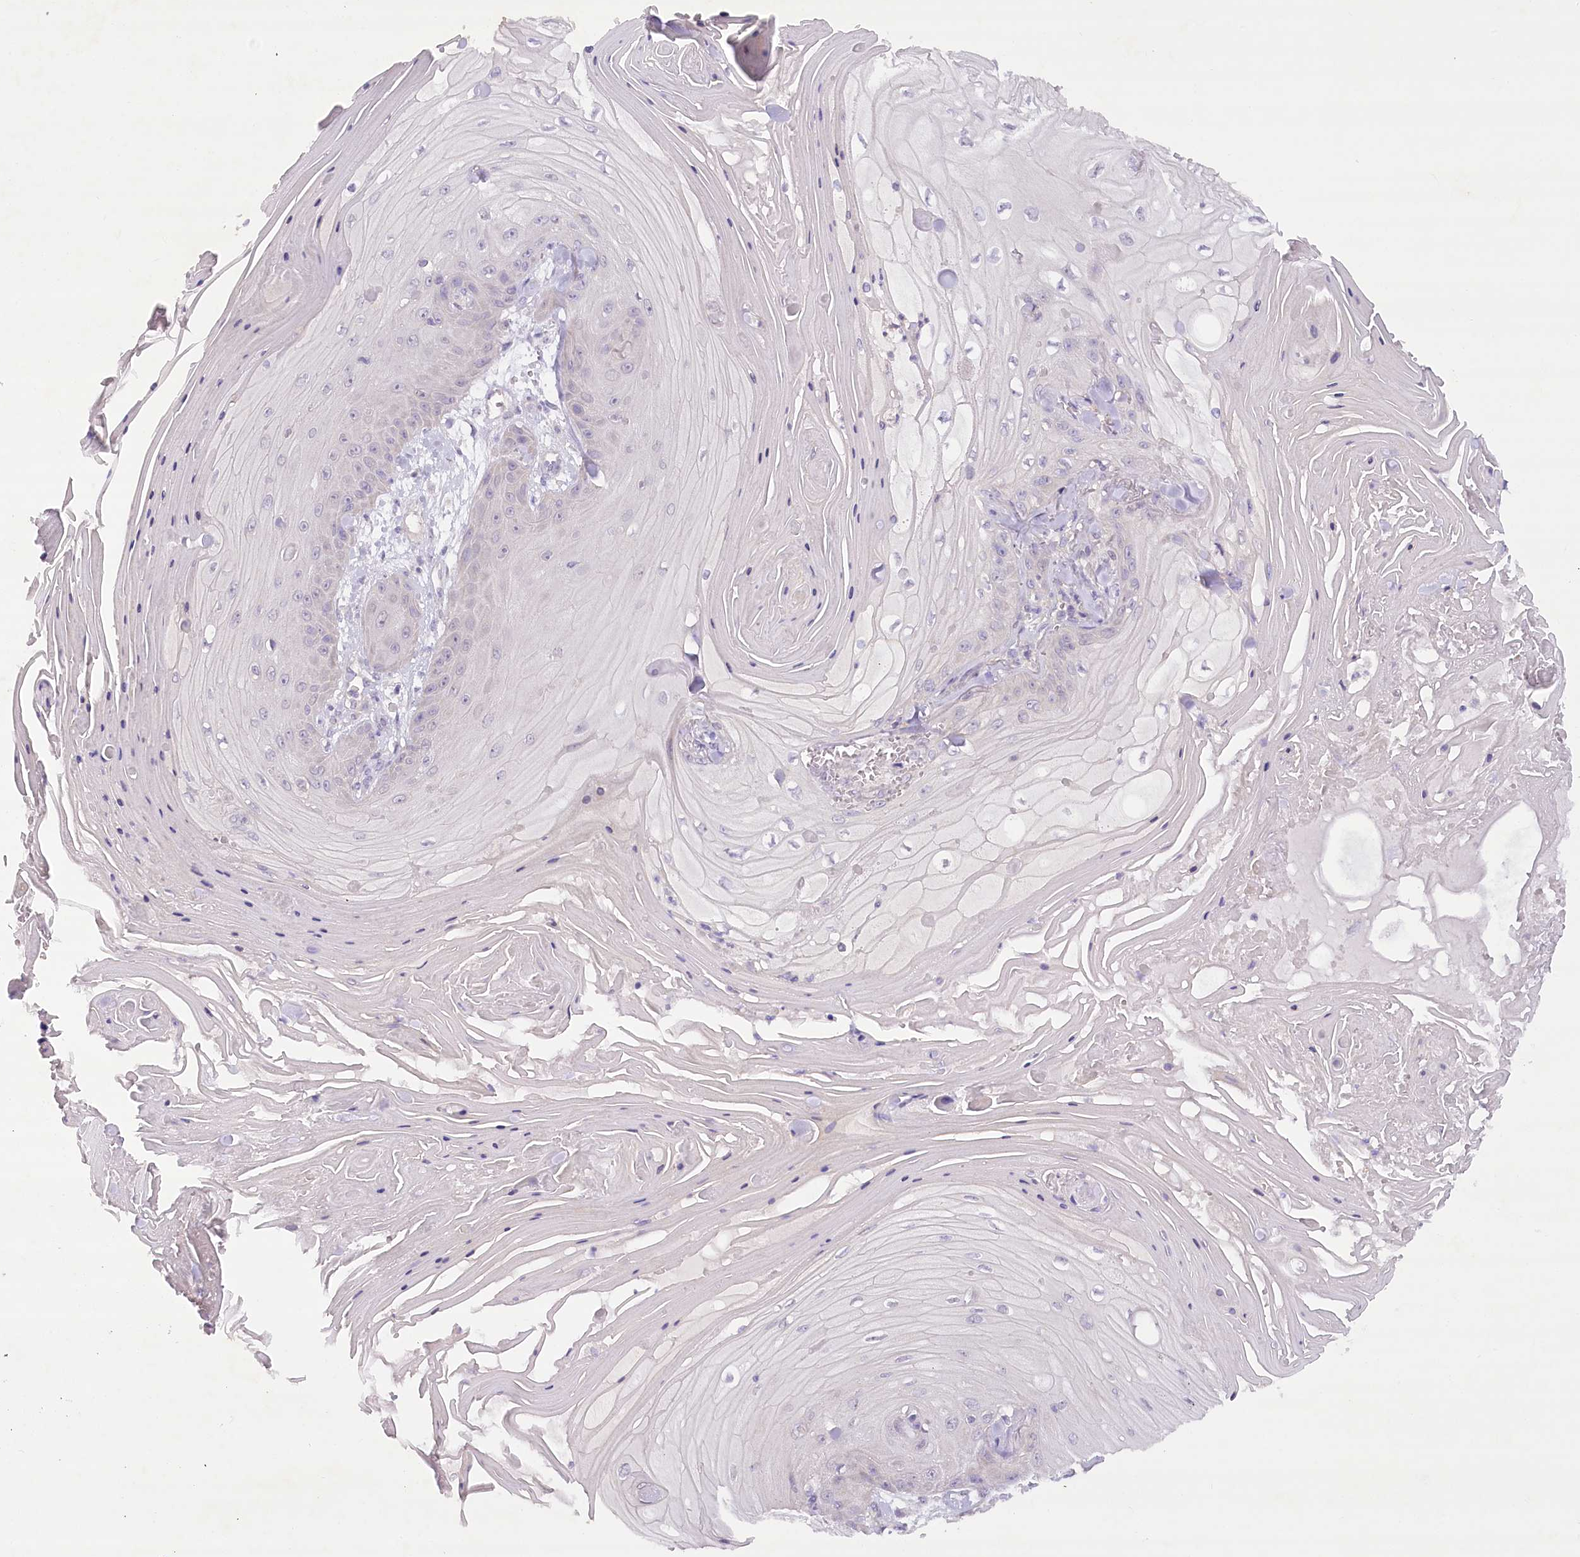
{"staining": {"intensity": "negative", "quantity": "none", "location": "none"}, "tissue": "skin cancer", "cell_type": "Tumor cells", "image_type": "cancer", "snomed": [{"axis": "morphology", "description": "Squamous cell carcinoma, NOS"}, {"axis": "topography", "description": "Skin"}], "caption": "Squamous cell carcinoma (skin) stained for a protein using immunohistochemistry exhibits no positivity tumor cells.", "gene": "DCUN1D1", "patient": {"sex": "male", "age": 74}}